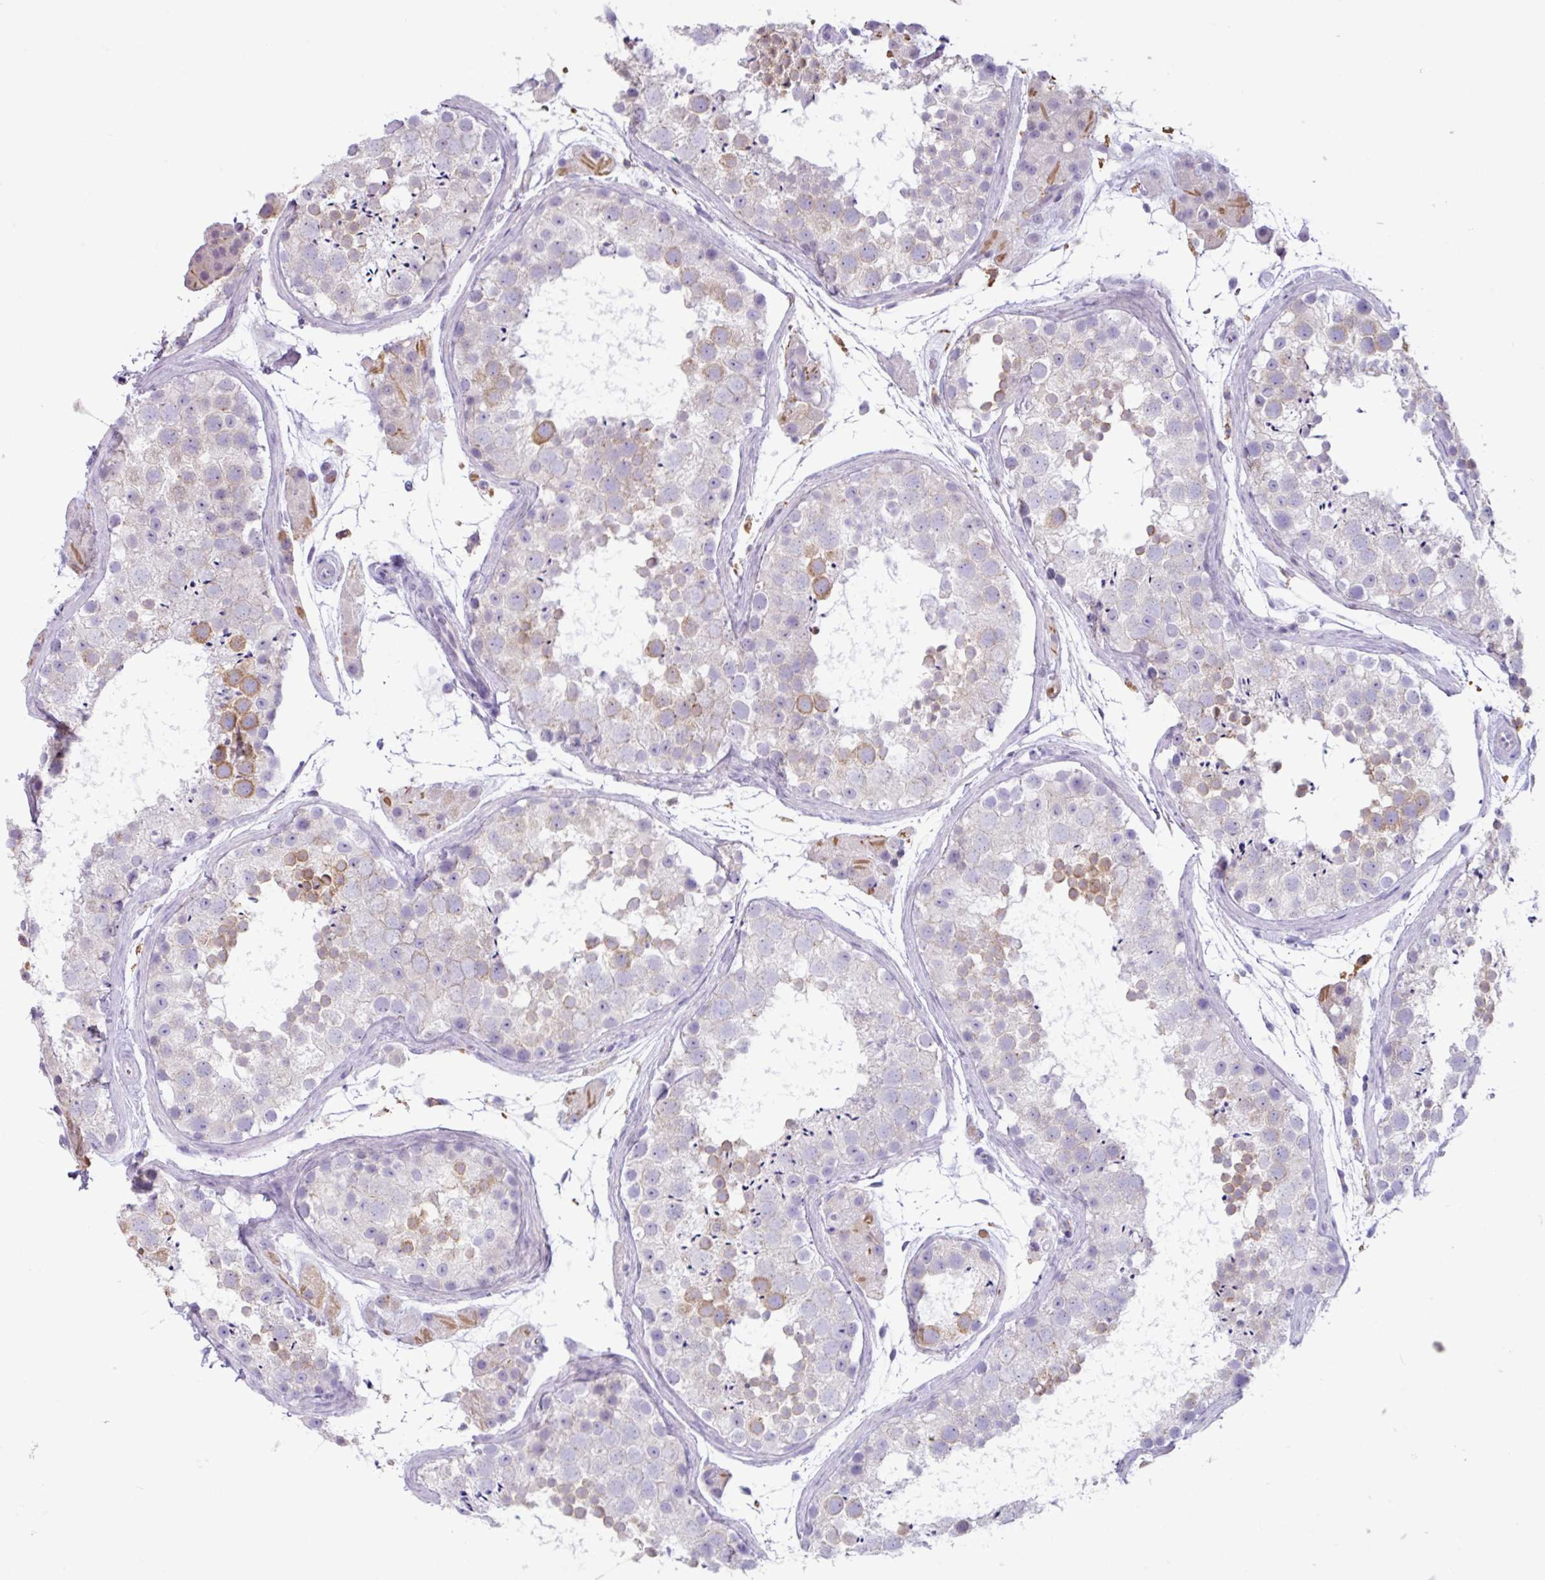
{"staining": {"intensity": "moderate", "quantity": "<25%", "location": "cytoplasmic/membranous"}, "tissue": "testis", "cell_type": "Cells in seminiferous ducts", "image_type": "normal", "snomed": [{"axis": "morphology", "description": "Normal tissue, NOS"}, {"axis": "topography", "description": "Testis"}], "caption": "An immunohistochemistry (IHC) photomicrograph of unremarkable tissue is shown. Protein staining in brown shows moderate cytoplasmic/membranous positivity in testis within cells in seminiferous ducts.", "gene": "ZNF524", "patient": {"sex": "male", "age": 41}}